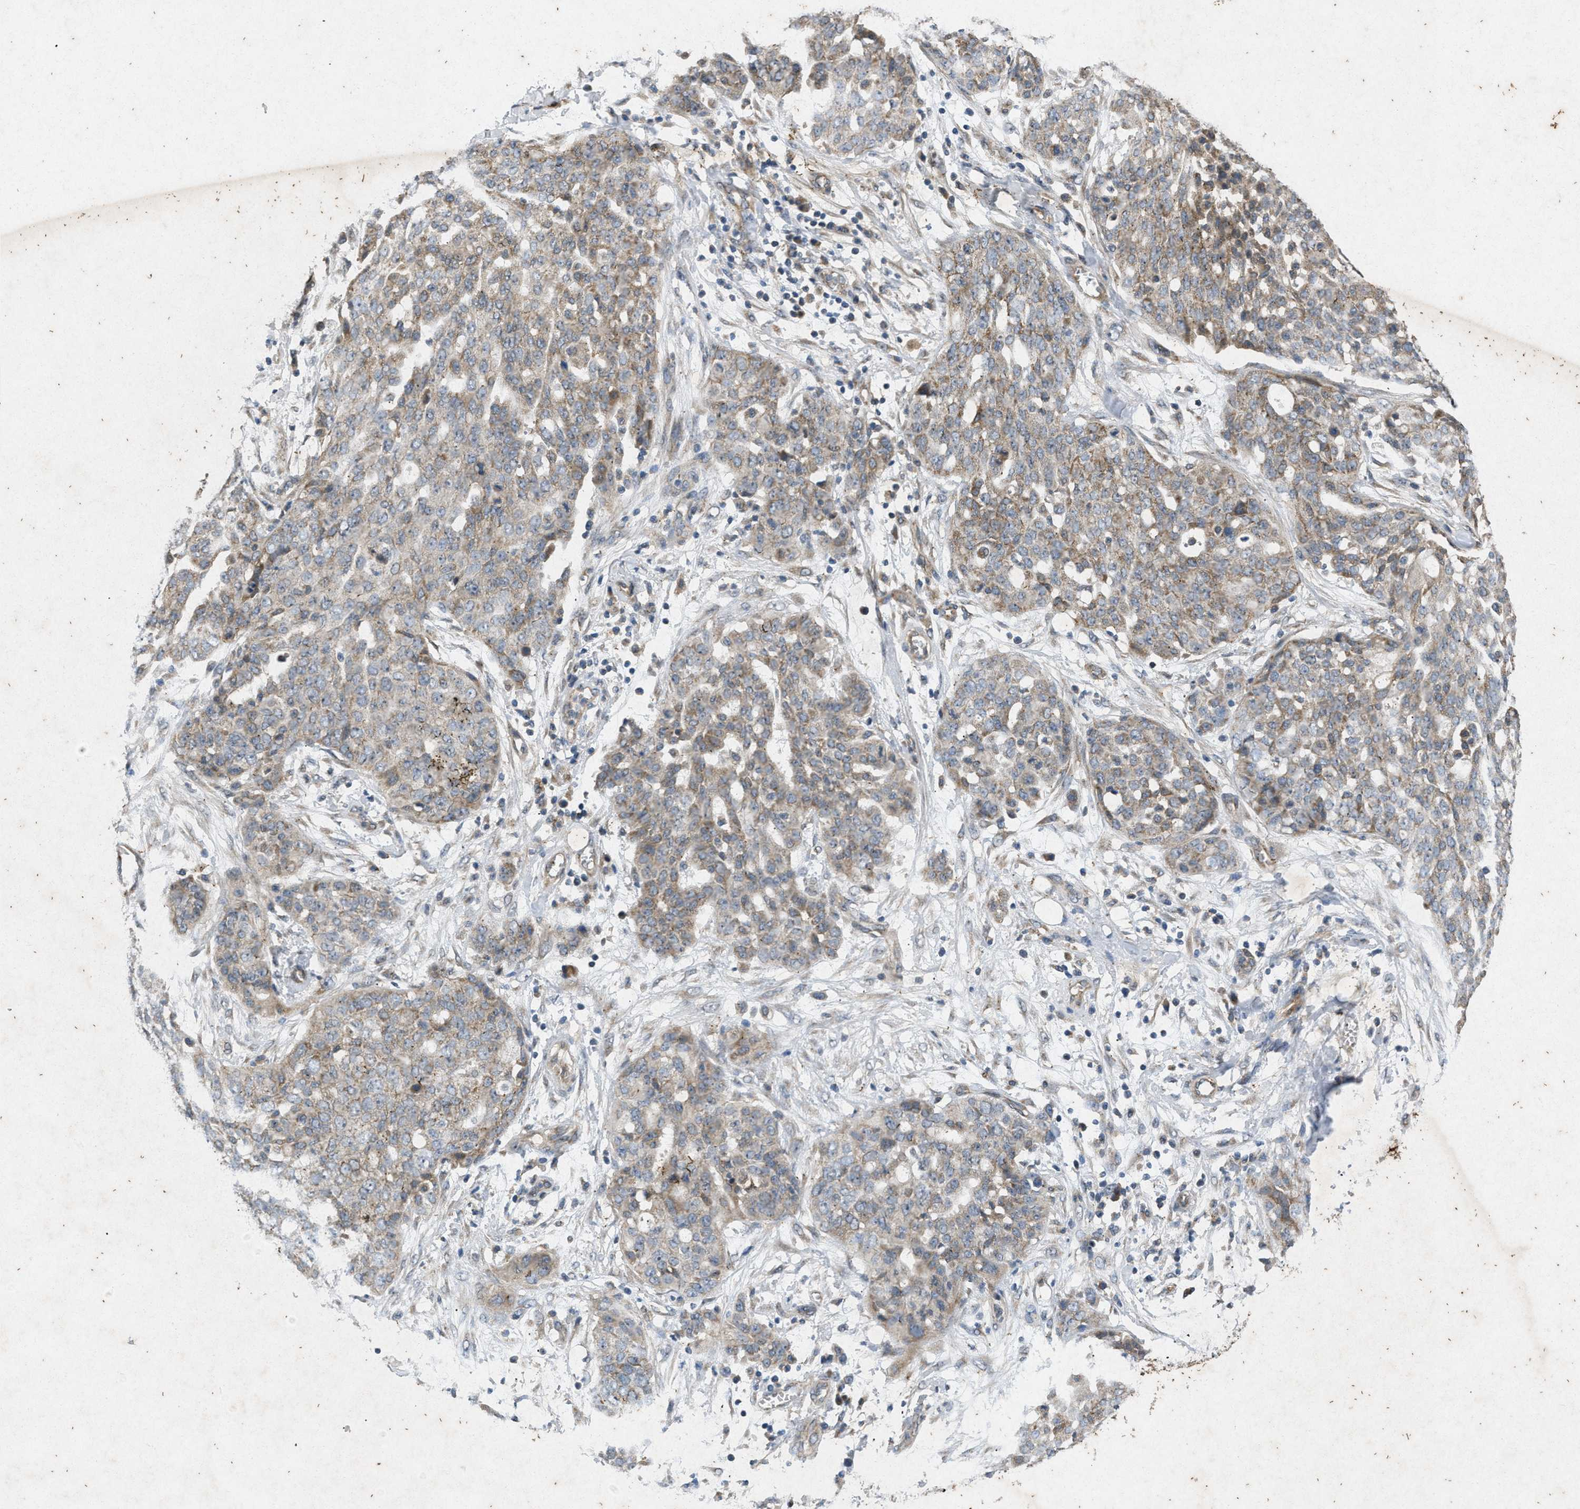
{"staining": {"intensity": "moderate", "quantity": "25%-75%", "location": "cytoplasmic/membranous"}, "tissue": "ovarian cancer", "cell_type": "Tumor cells", "image_type": "cancer", "snomed": [{"axis": "morphology", "description": "Cystadenocarcinoma, serous, NOS"}, {"axis": "topography", "description": "Soft tissue"}, {"axis": "topography", "description": "Ovary"}], "caption": "Immunohistochemistry histopathology image of neoplastic tissue: human ovarian serous cystadenocarcinoma stained using immunohistochemistry shows medium levels of moderate protein expression localized specifically in the cytoplasmic/membranous of tumor cells, appearing as a cytoplasmic/membranous brown color.", "gene": "PRKG2", "patient": {"sex": "female", "age": 57}}